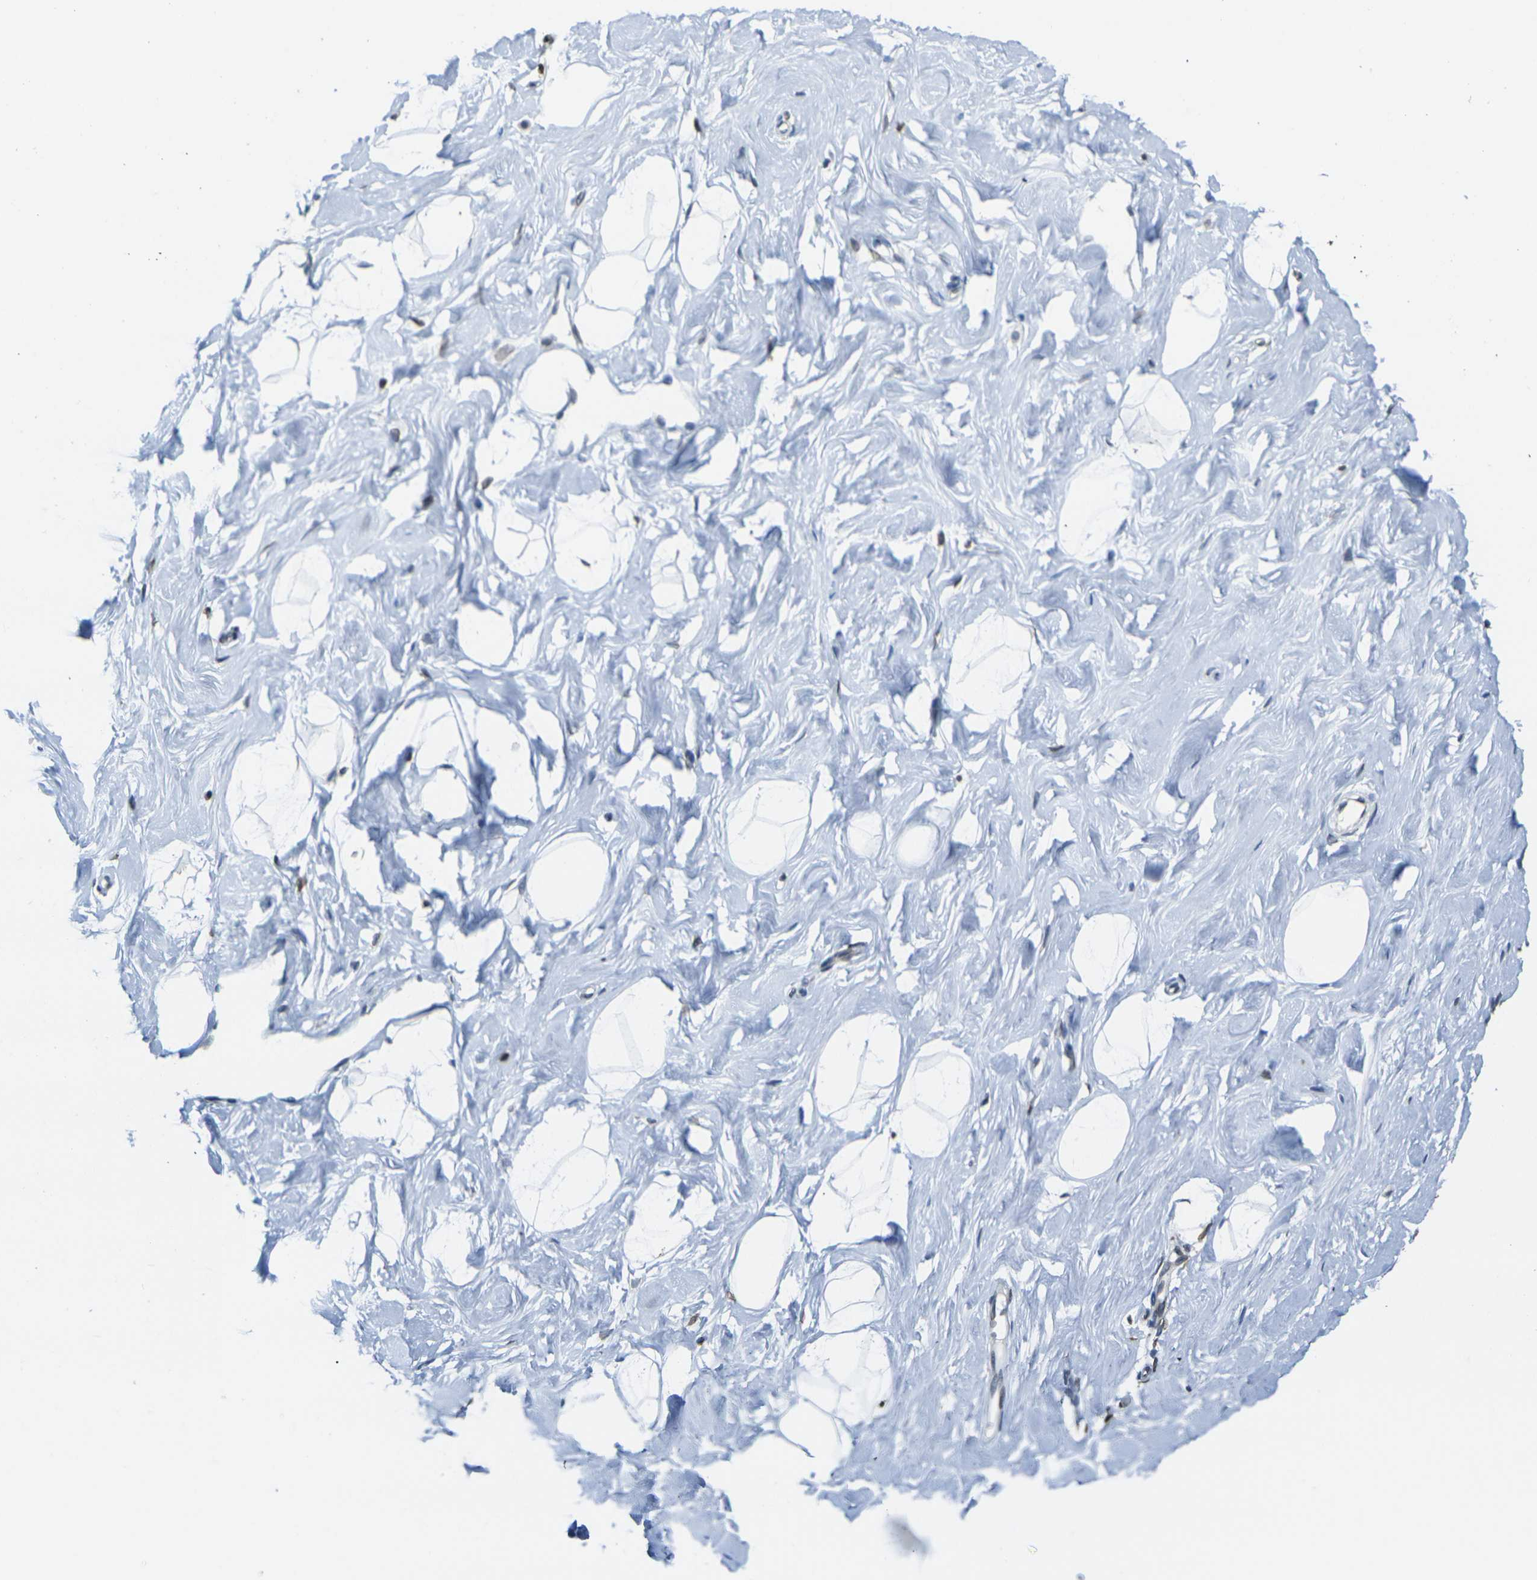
{"staining": {"intensity": "negative", "quantity": "none", "location": "none"}, "tissue": "breast", "cell_type": "Adipocytes", "image_type": "normal", "snomed": [{"axis": "morphology", "description": "Normal tissue, NOS"}, {"axis": "topography", "description": "Breast"}], "caption": "There is no significant expression in adipocytes of breast. (Brightfield microscopy of DAB (3,3'-diaminobenzidine) IHC at high magnification).", "gene": "BRDT", "patient": {"sex": "female", "age": 23}}